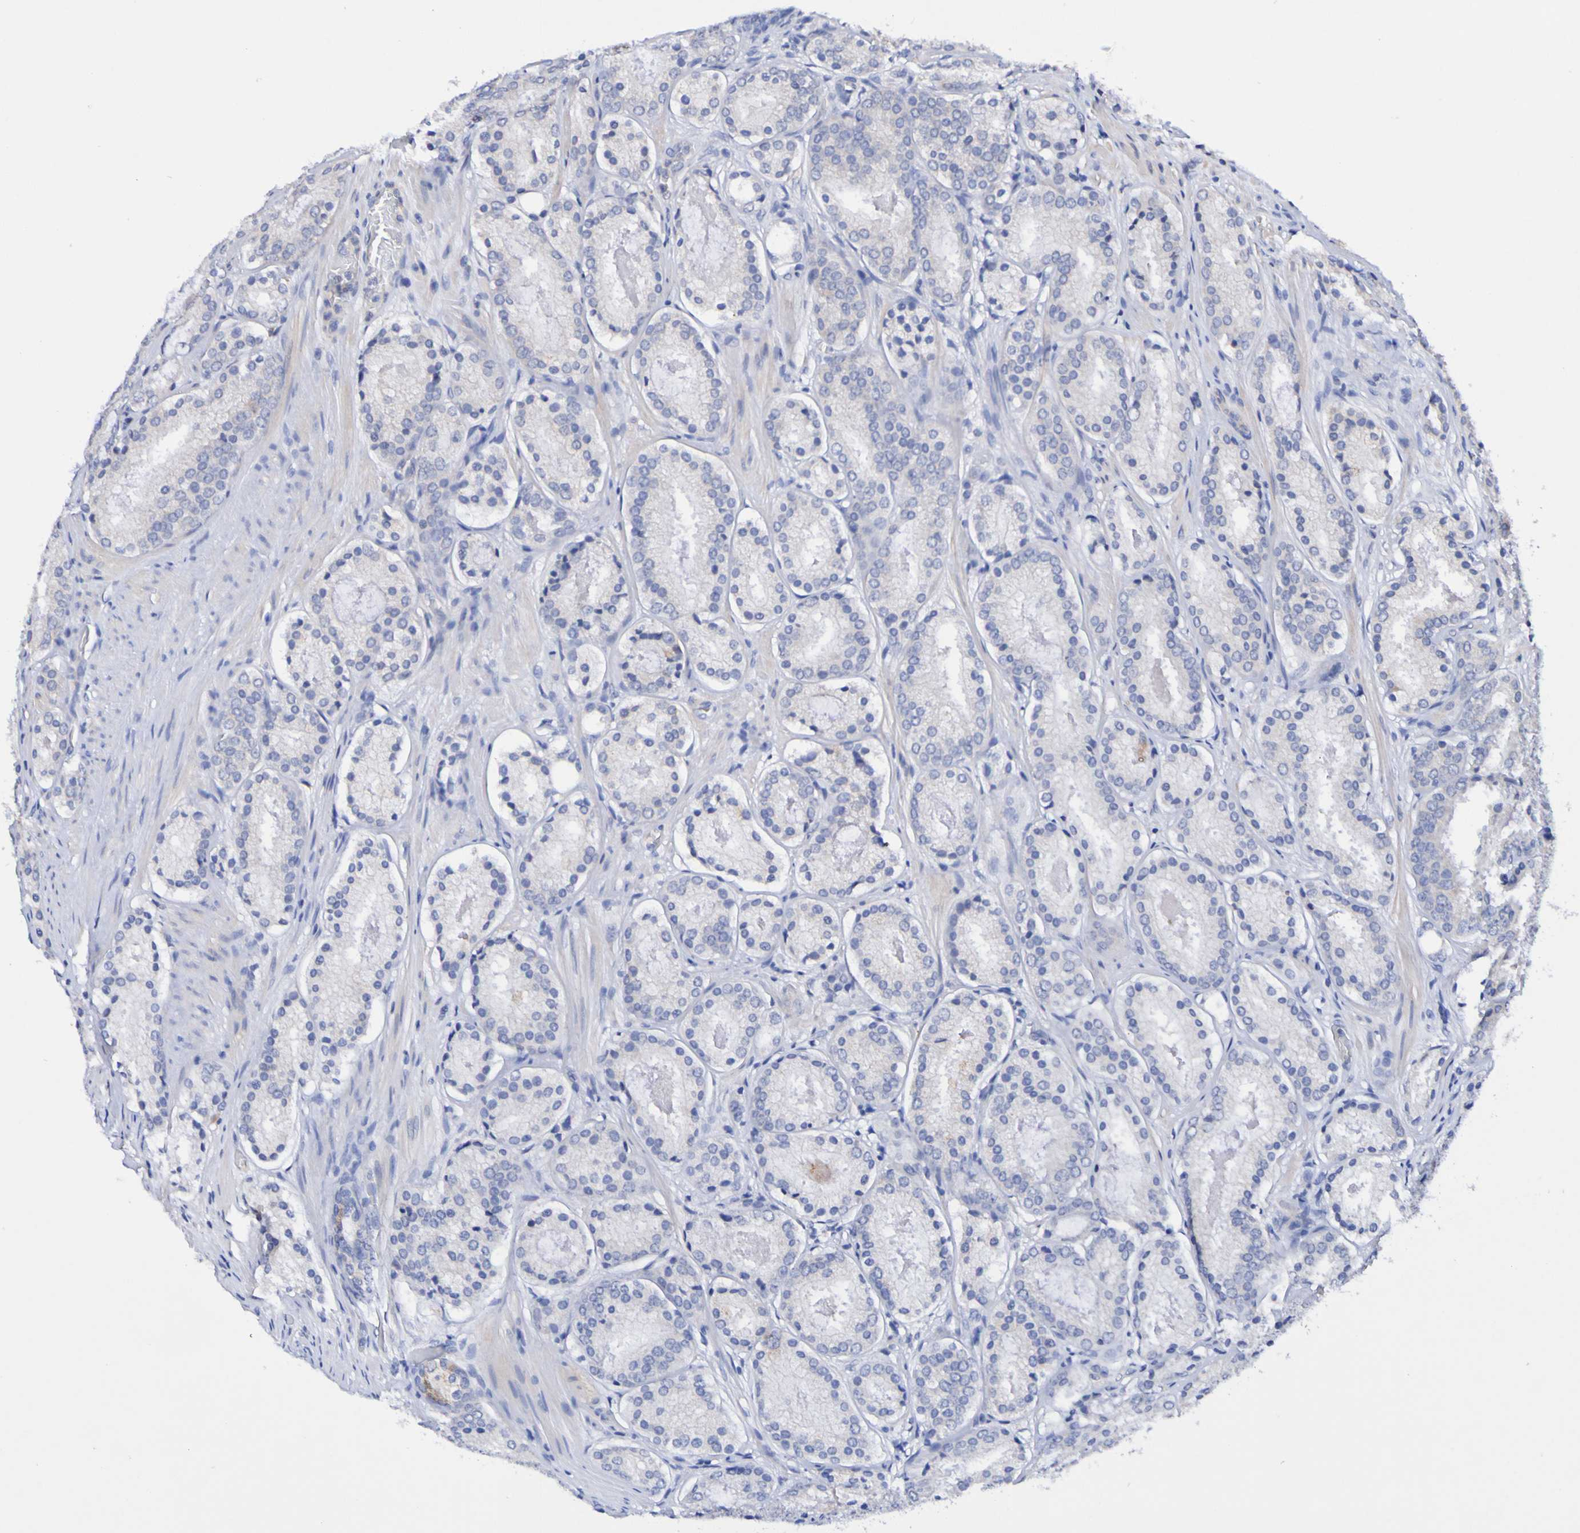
{"staining": {"intensity": "negative", "quantity": "none", "location": "none"}, "tissue": "prostate cancer", "cell_type": "Tumor cells", "image_type": "cancer", "snomed": [{"axis": "morphology", "description": "Adenocarcinoma, Low grade"}, {"axis": "topography", "description": "Prostate"}], "caption": "A micrograph of human prostate adenocarcinoma (low-grade) is negative for staining in tumor cells. The staining was performed using DAB to visualize the protein expression in brown, while the nuclei were stained in blue with hematoxylin (Magnification: 20x).", "gene": "ACVR1C", "patient": {"sex": "male", "age": 69}}